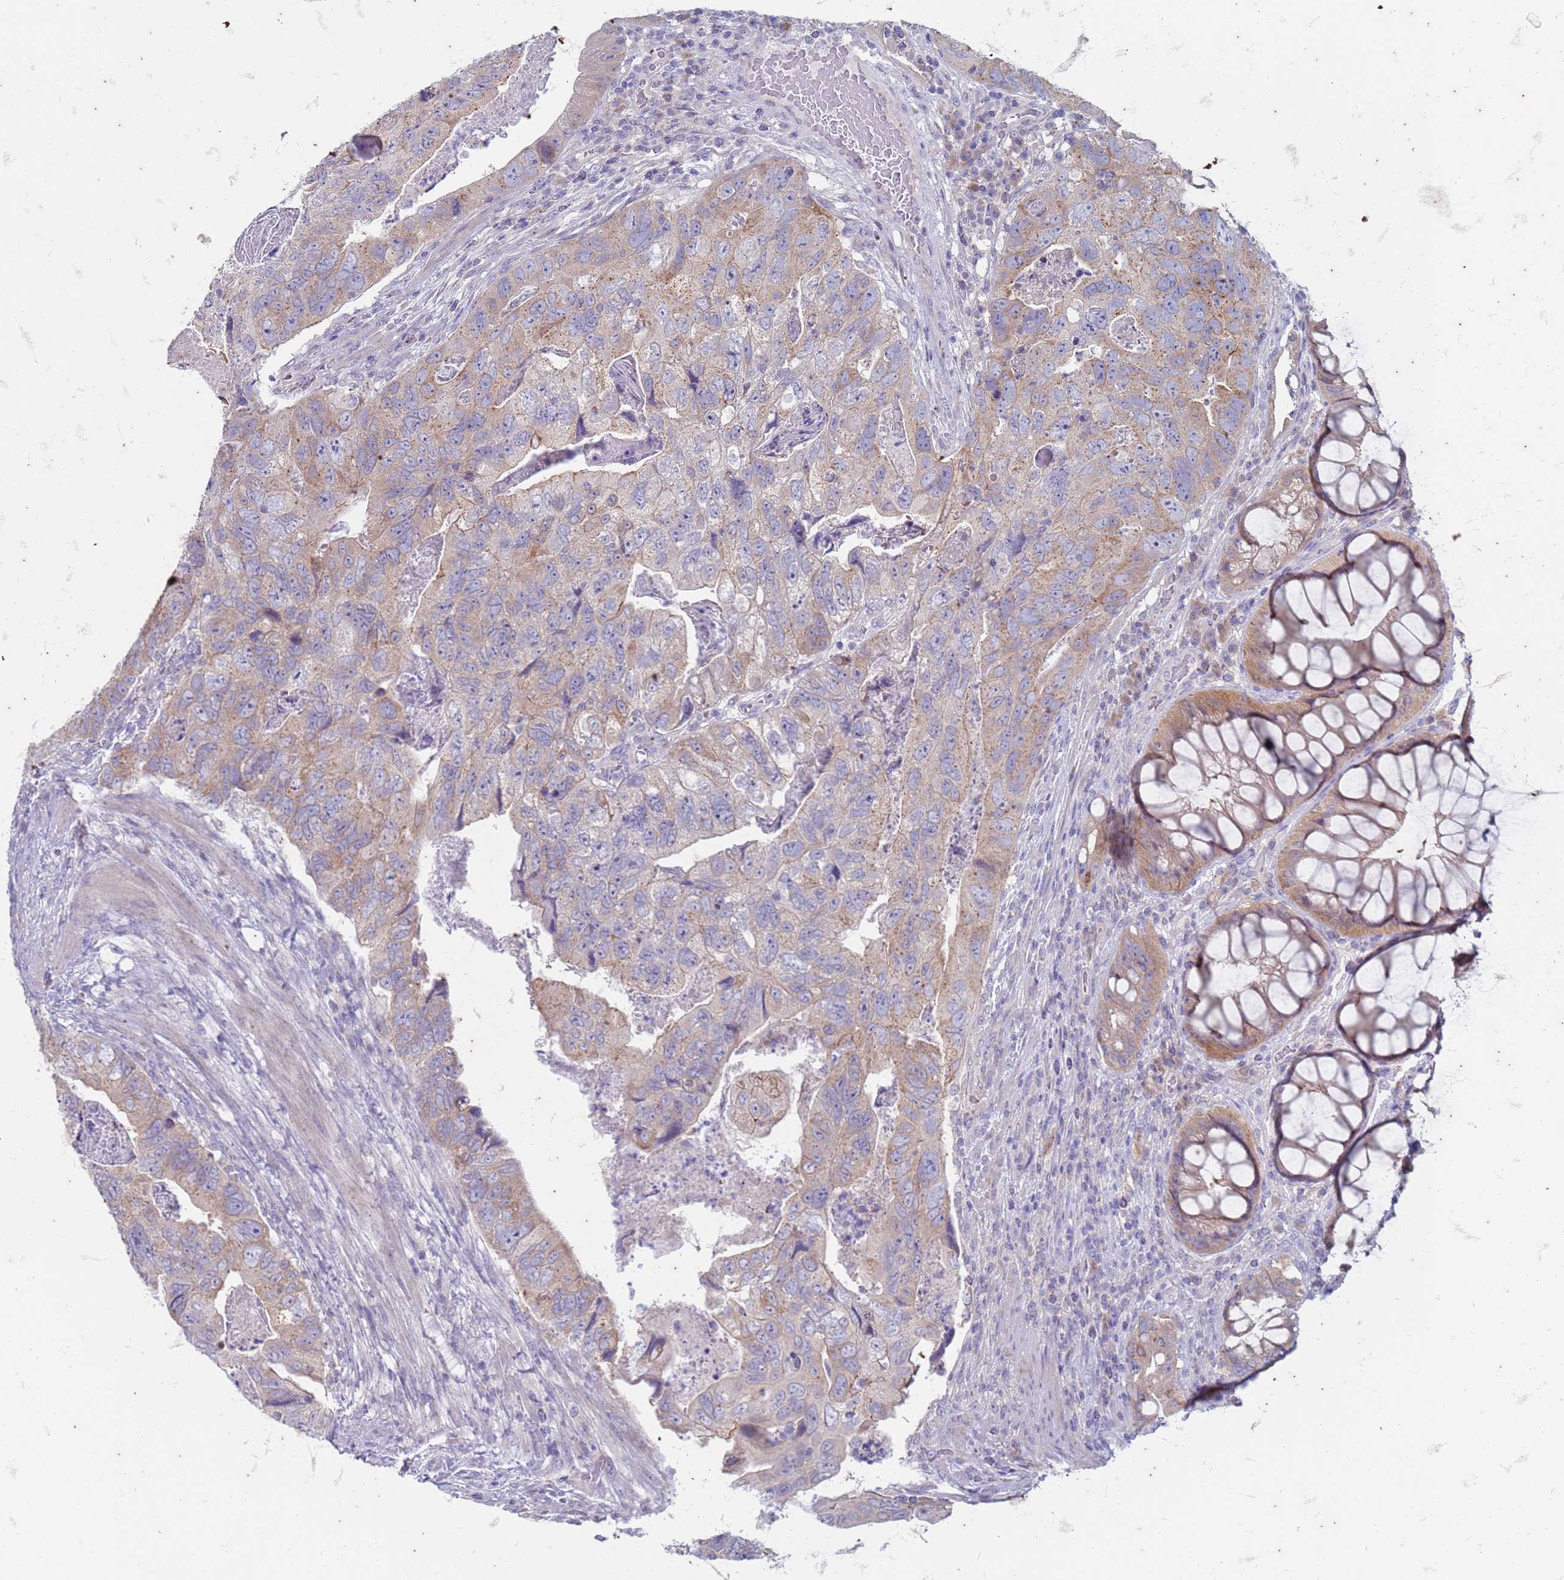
{"staining": {"intensity": "moderate", "quantity": "<25%", "location": "cytoplasmic/membranous"}, "tissue": "colorectal cancer", "cell_type": "Tumor cells", "image_type": "cancer", "snomed": [{"axis": "morphology", "description": "Adenocarcinoma, NOS"}, {"axis": "topography", "description": "Rectum"}], "caption": "Tumor cells reveal moderate cytoplasmic/membranous positivity in about <25% of cells in colorectal cancer. Nuclei are stained in blue.", "gene": "SUCO", "patient": {"sex": "male", "age": 63}}